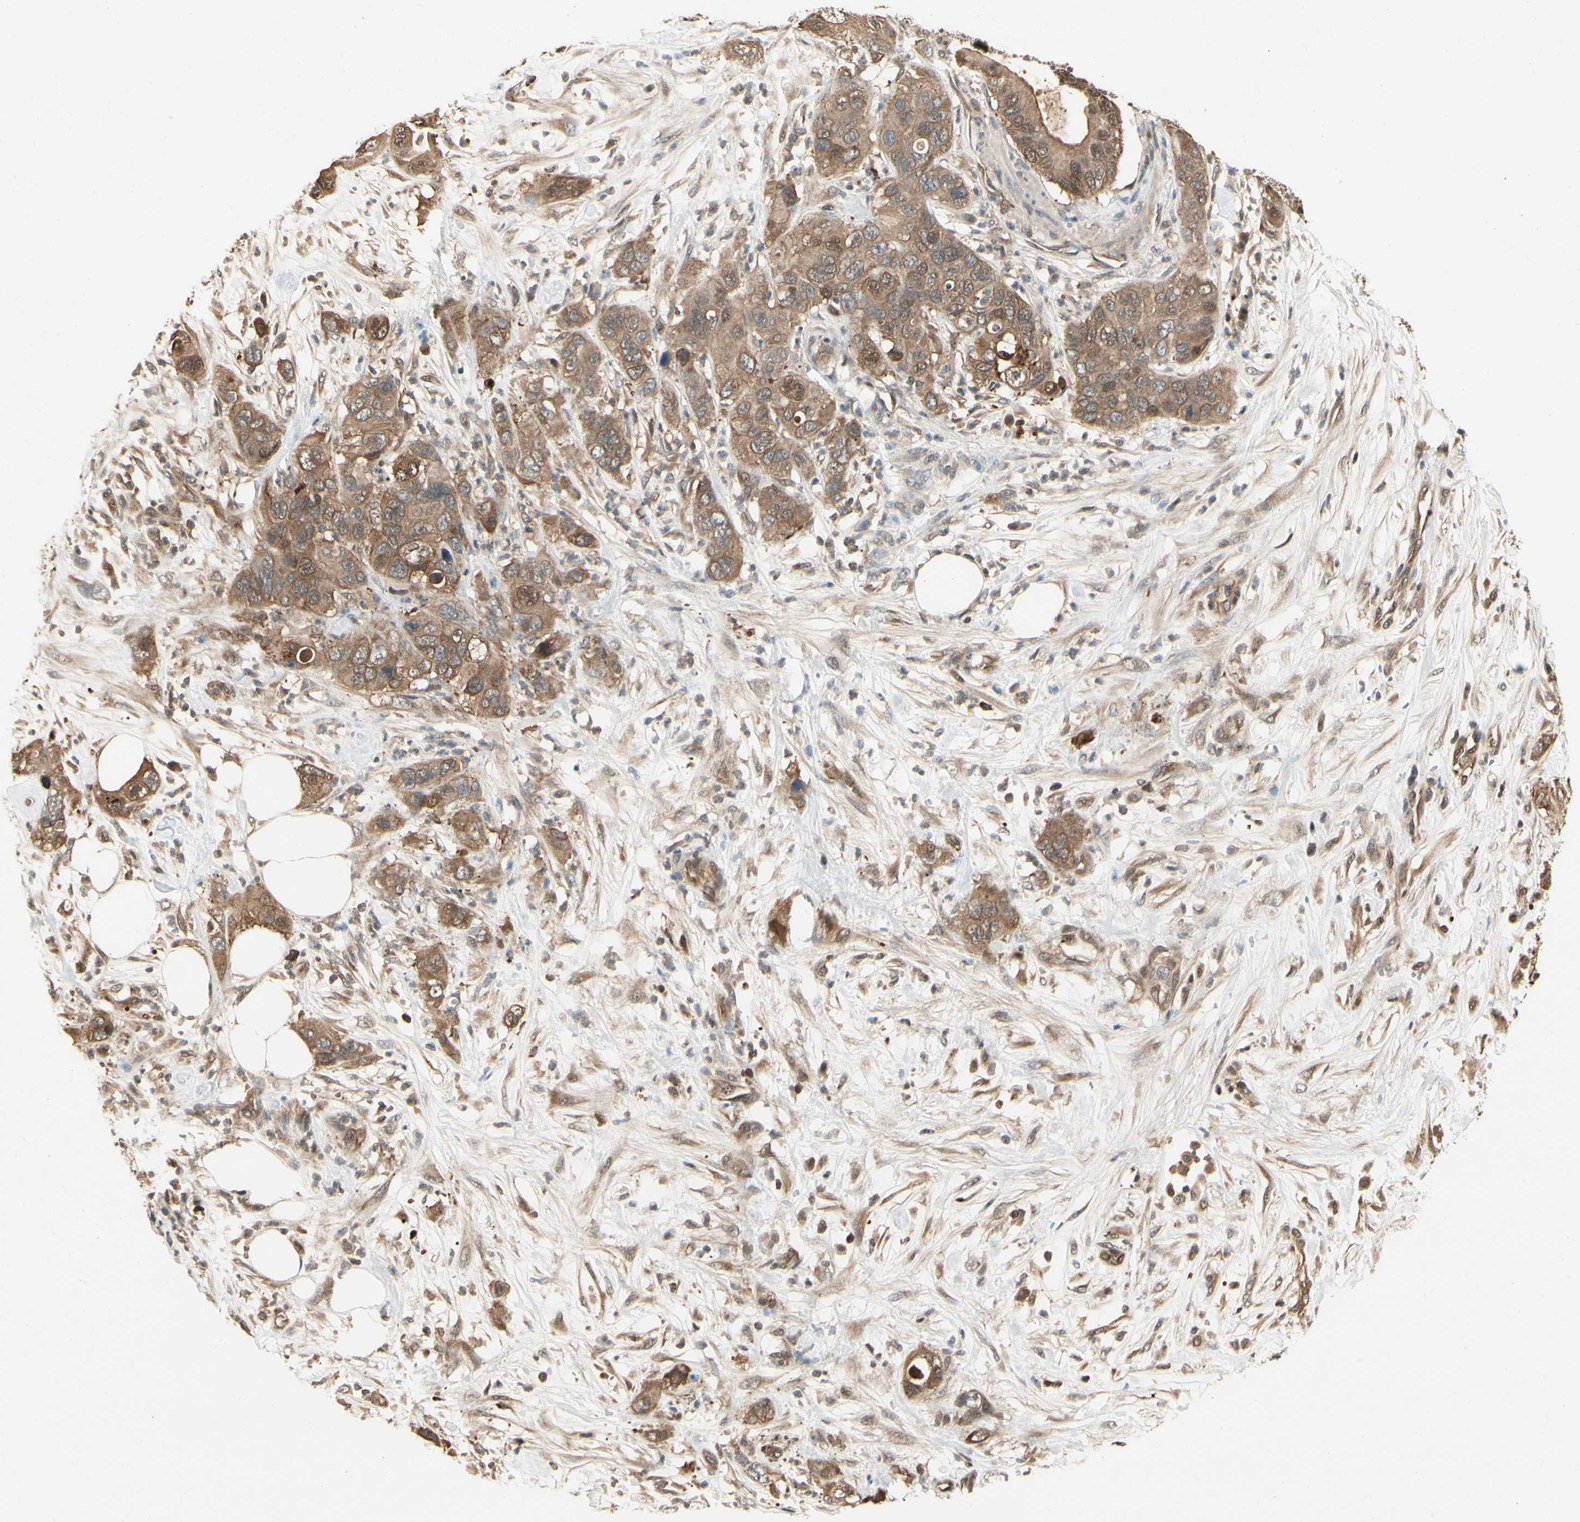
{"staining": {"intensity": "moderate", "quantity": ">75%", "location": "cytoplasmic/membranous"}, "tissue": "pancreatic cancer", "cell_type": "Tumor cells", "image_type": "cancer", "snomed": [{"axis": "morphology", "description": "Adenocarcinoma, NOS"}, {"axis": "topography", "description": "Pancreas"}], "caption": "Protein staining of pancreatic adenocarcinoma tissue shows moderate cytoplasmic/membranous positivity in about >75% of tumor cells.", "gene": "YWHAQ", "patient": {"sex": "female", "age": 71}}